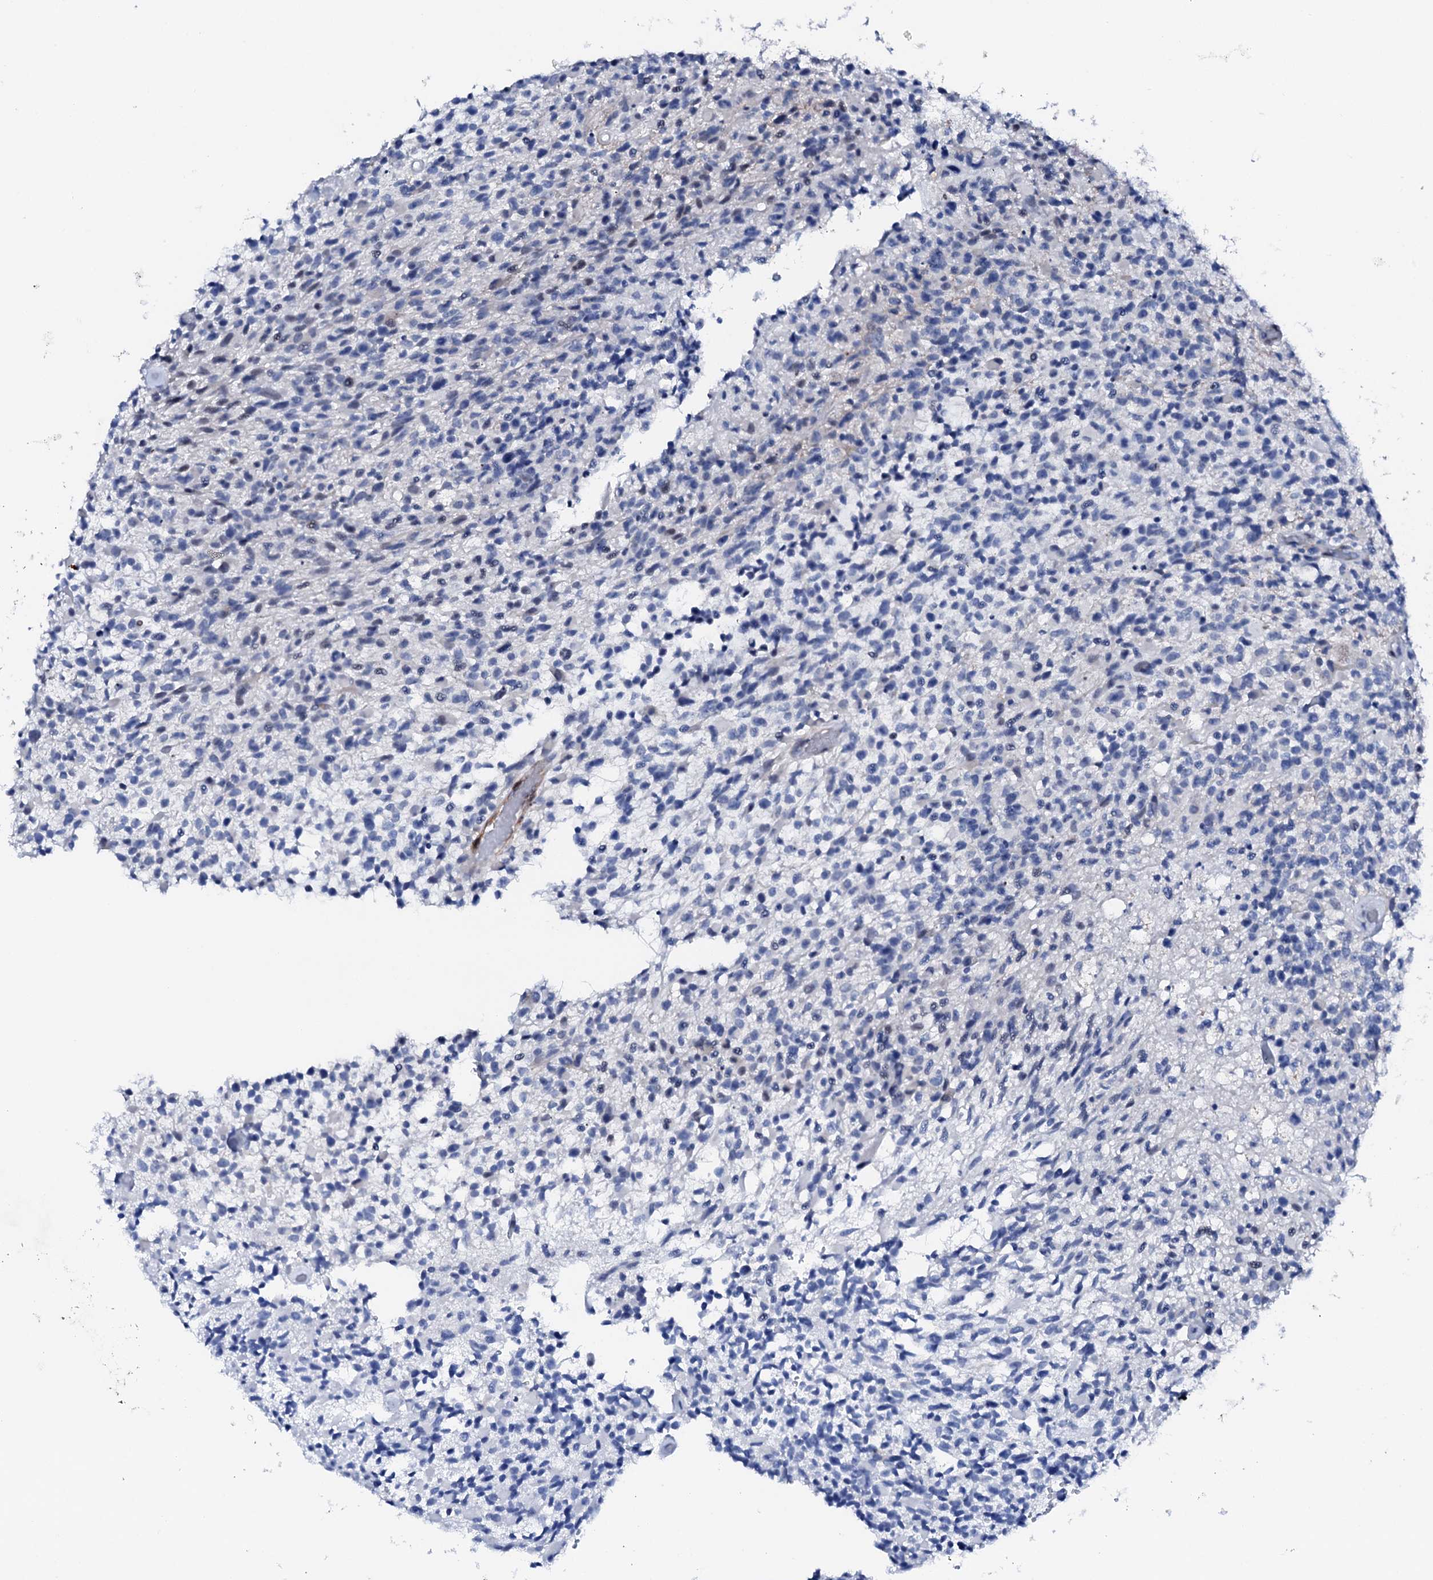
{"staining": {"intensity": "negative", "quantity": "none", "location": "none"}, "tissue": "glioma", "cell_type": "Tumor cells", "image_type": "cancer", "snomed": [{"axis": "morphology", "description": "Glioma, malignant, High grade"}, {"axis": "morphology", "description": "Glioblastoma, NOS"}, {"axis": "topography", "description": "Brain"}], "caption": "Tumor cells are negative for protein expression in human malignant high-grade glioma.", "gene": "NRIP2", "patient": {"sex": "male", "age": 60}}